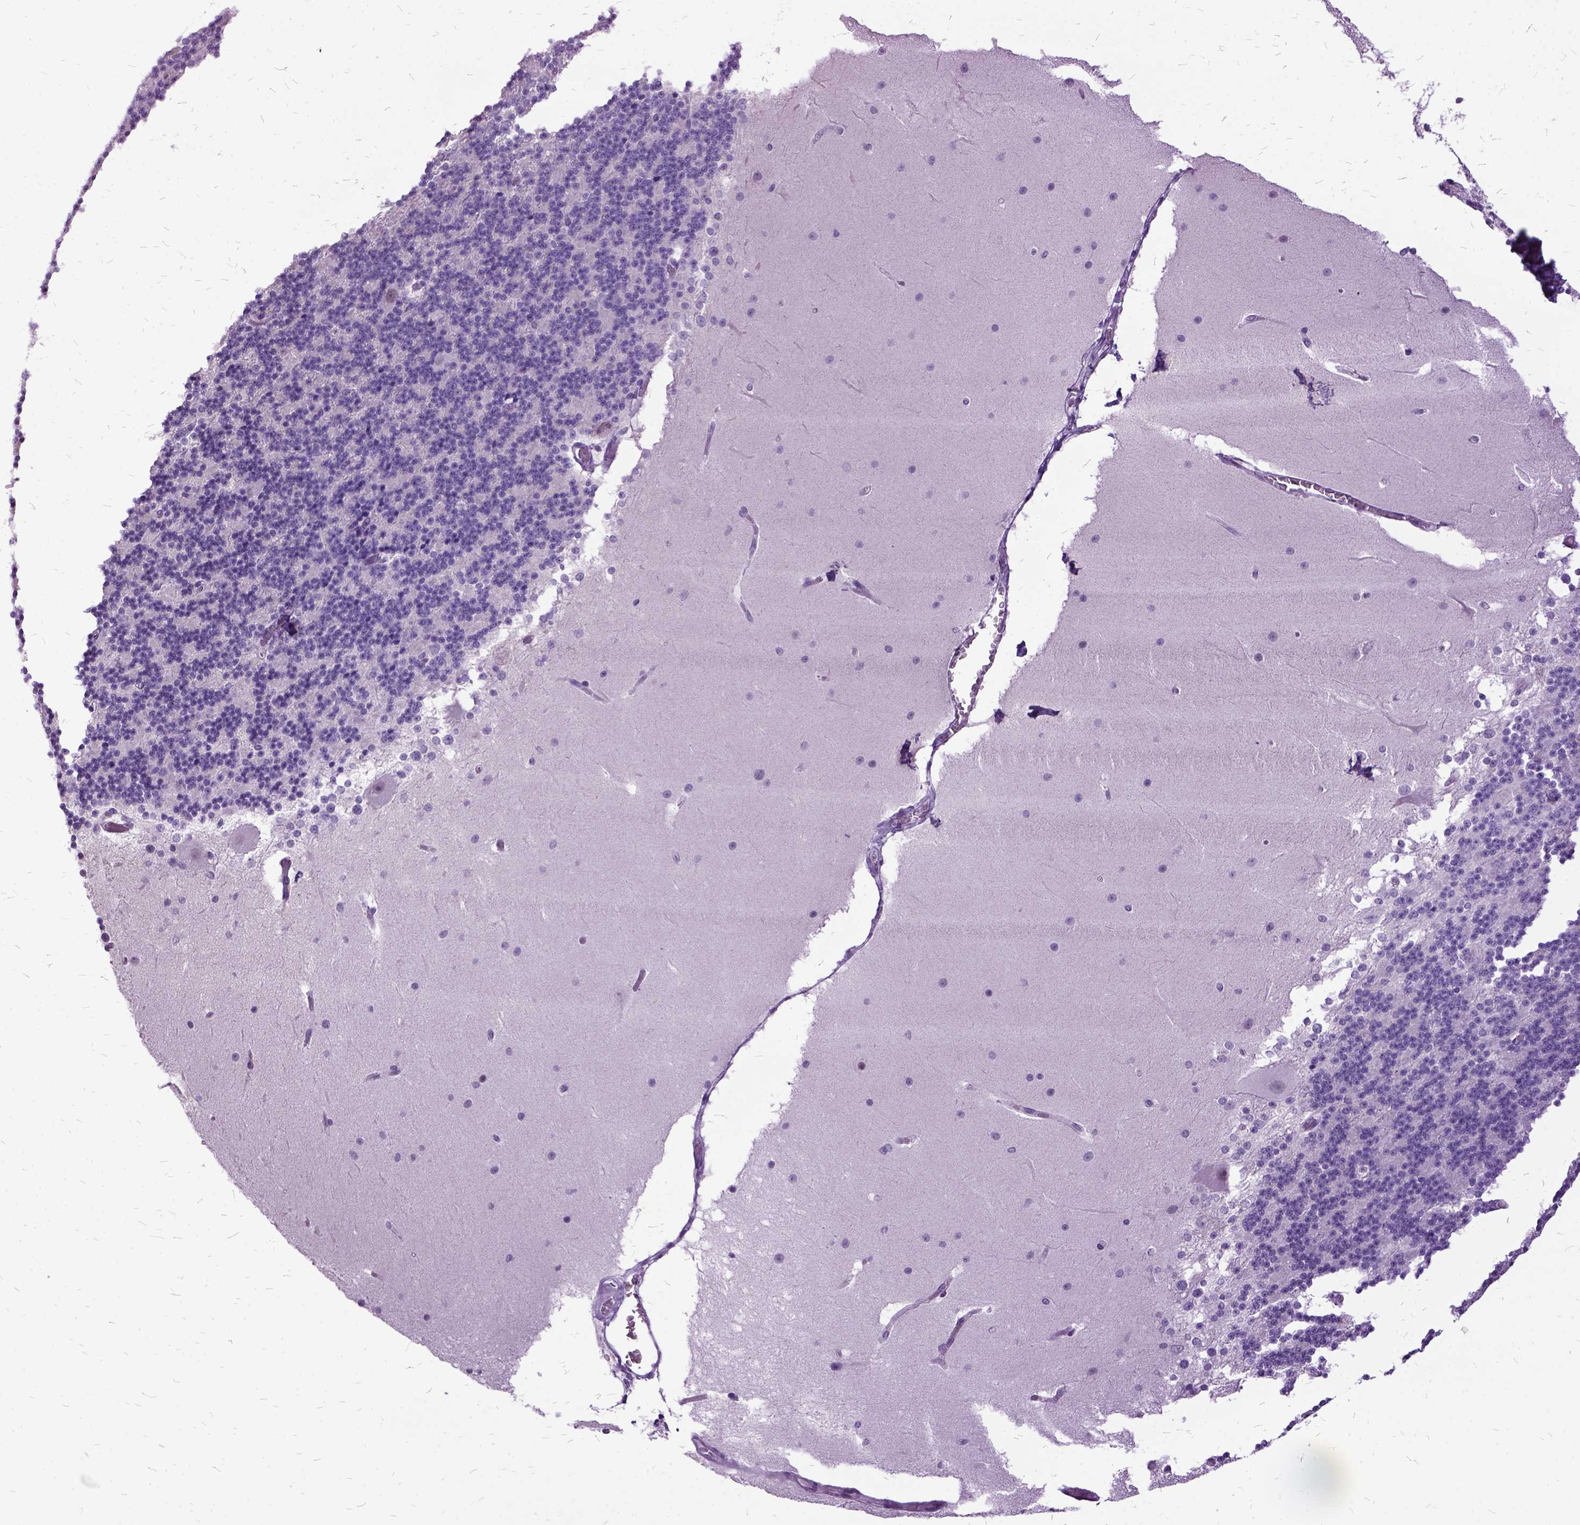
{"staining": {"intensity": "negative", "quantity": "none", "location": "none"}, "tissue": "cerebellum", "cell_type": "Cells in granular layer", "image_type": "normal", "snomed": [{"axis": "morphology", "description": "Normal tissue, NOS"}, {"axis": "topography", "description": "Cerebellum"}], "caption": "DAB immunohistochemical staining of normal human cerebellum shows no significant staining in cells in granular layer.", "gene": "MME", "patient": {"sex": "female", "age": 19}}